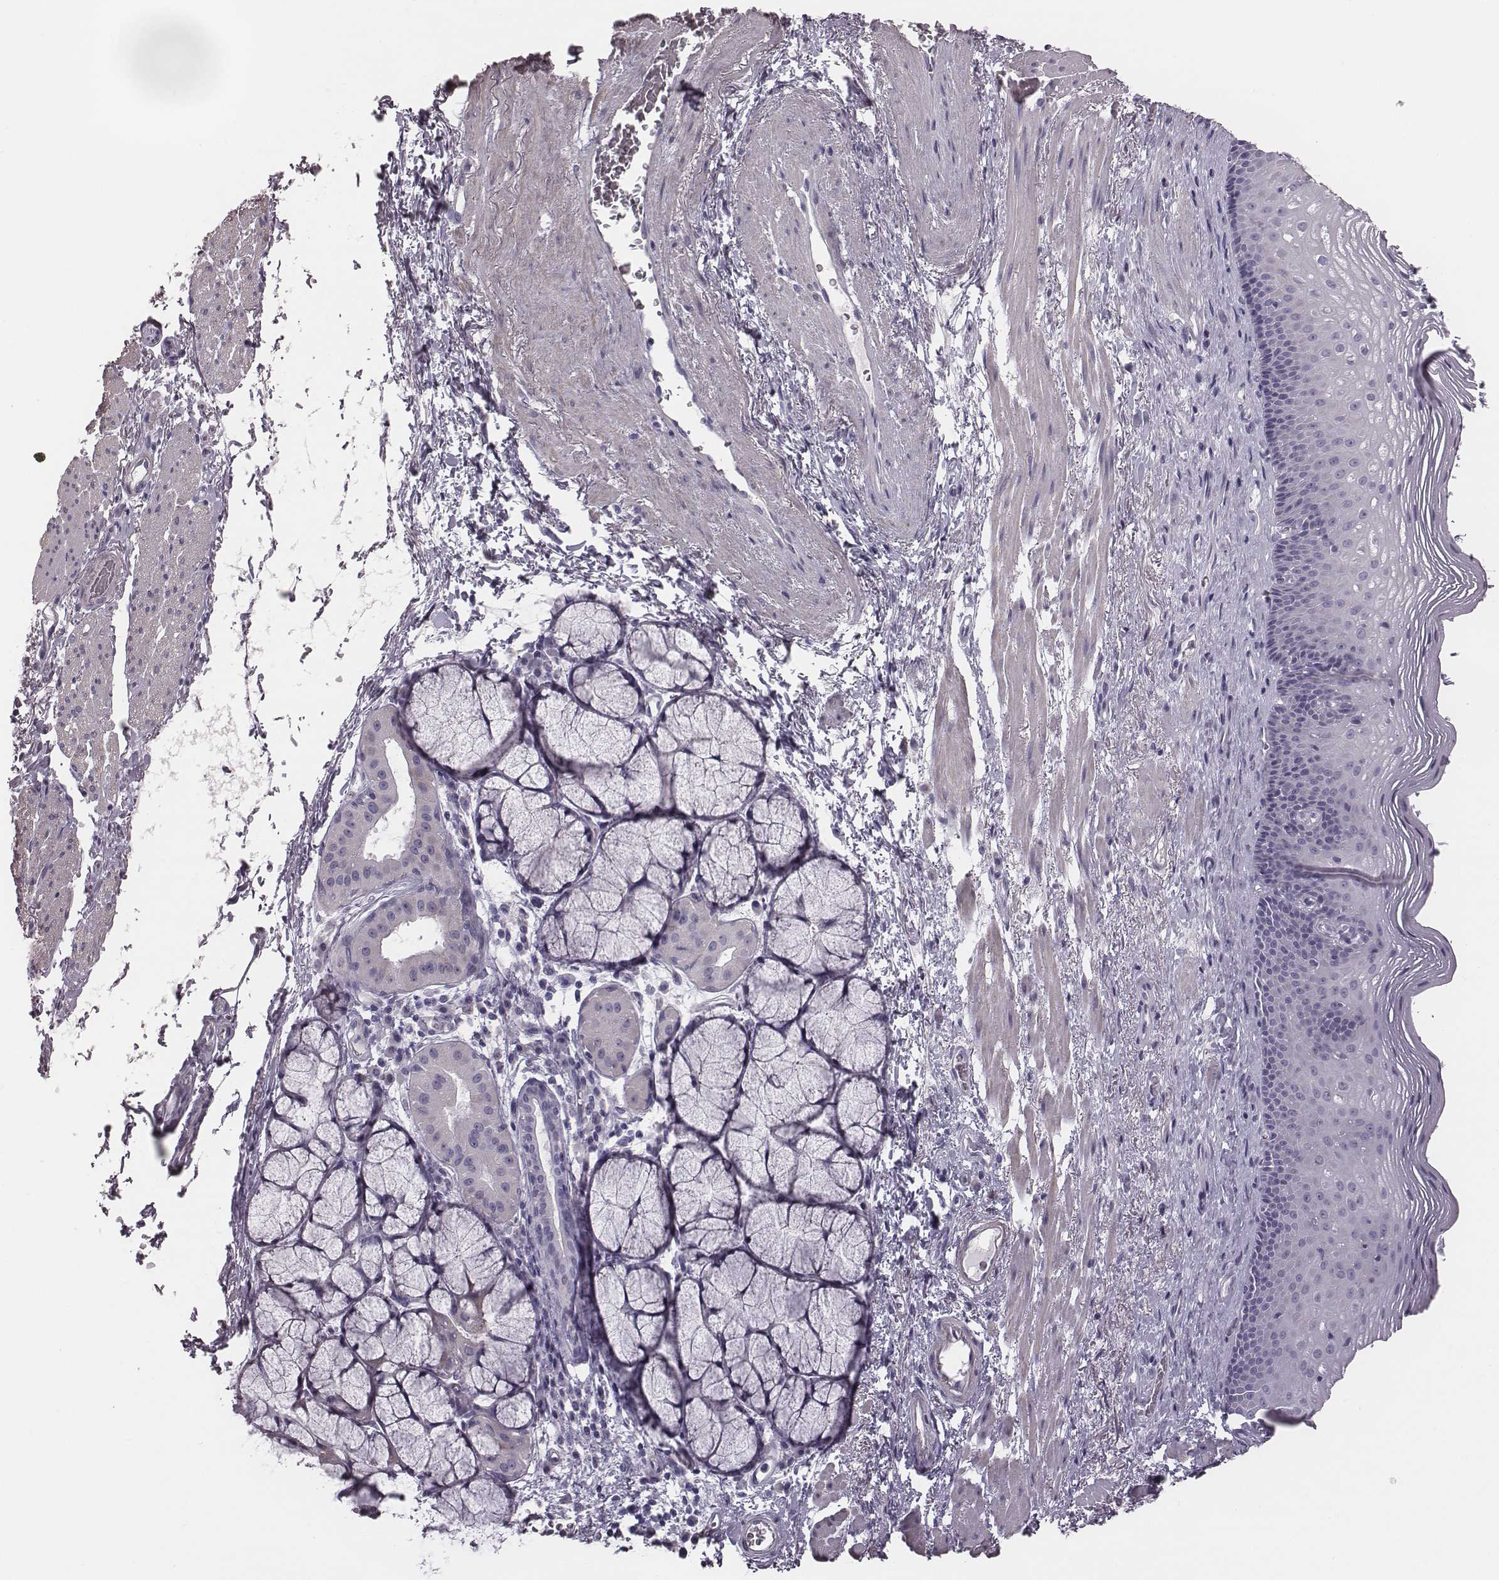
{"staining": {"intensity": "negative", "quantity": "none", "location": "none"}, "tissue": "esophagus", "cell_type": "Squamous epithelial cells", "image_type": "normal", "snomed": [{"axis": "morphology", "description": "Normal tissue, NOS"}, {"axis": "topography", "description": "Esophagus"}], "caption": "Immunohistochemistry image of normal human esophagus stained for a protein (brown), which exhibits no expression in squamous epithelial cells. The staining is performed using DAB (3,3'-diaminobenzidine) brown chromogen with nuclei counter-stained in using hematoxylin.", "gene": "CRISP1", "patient": {"sex": "male", "age": 76}}